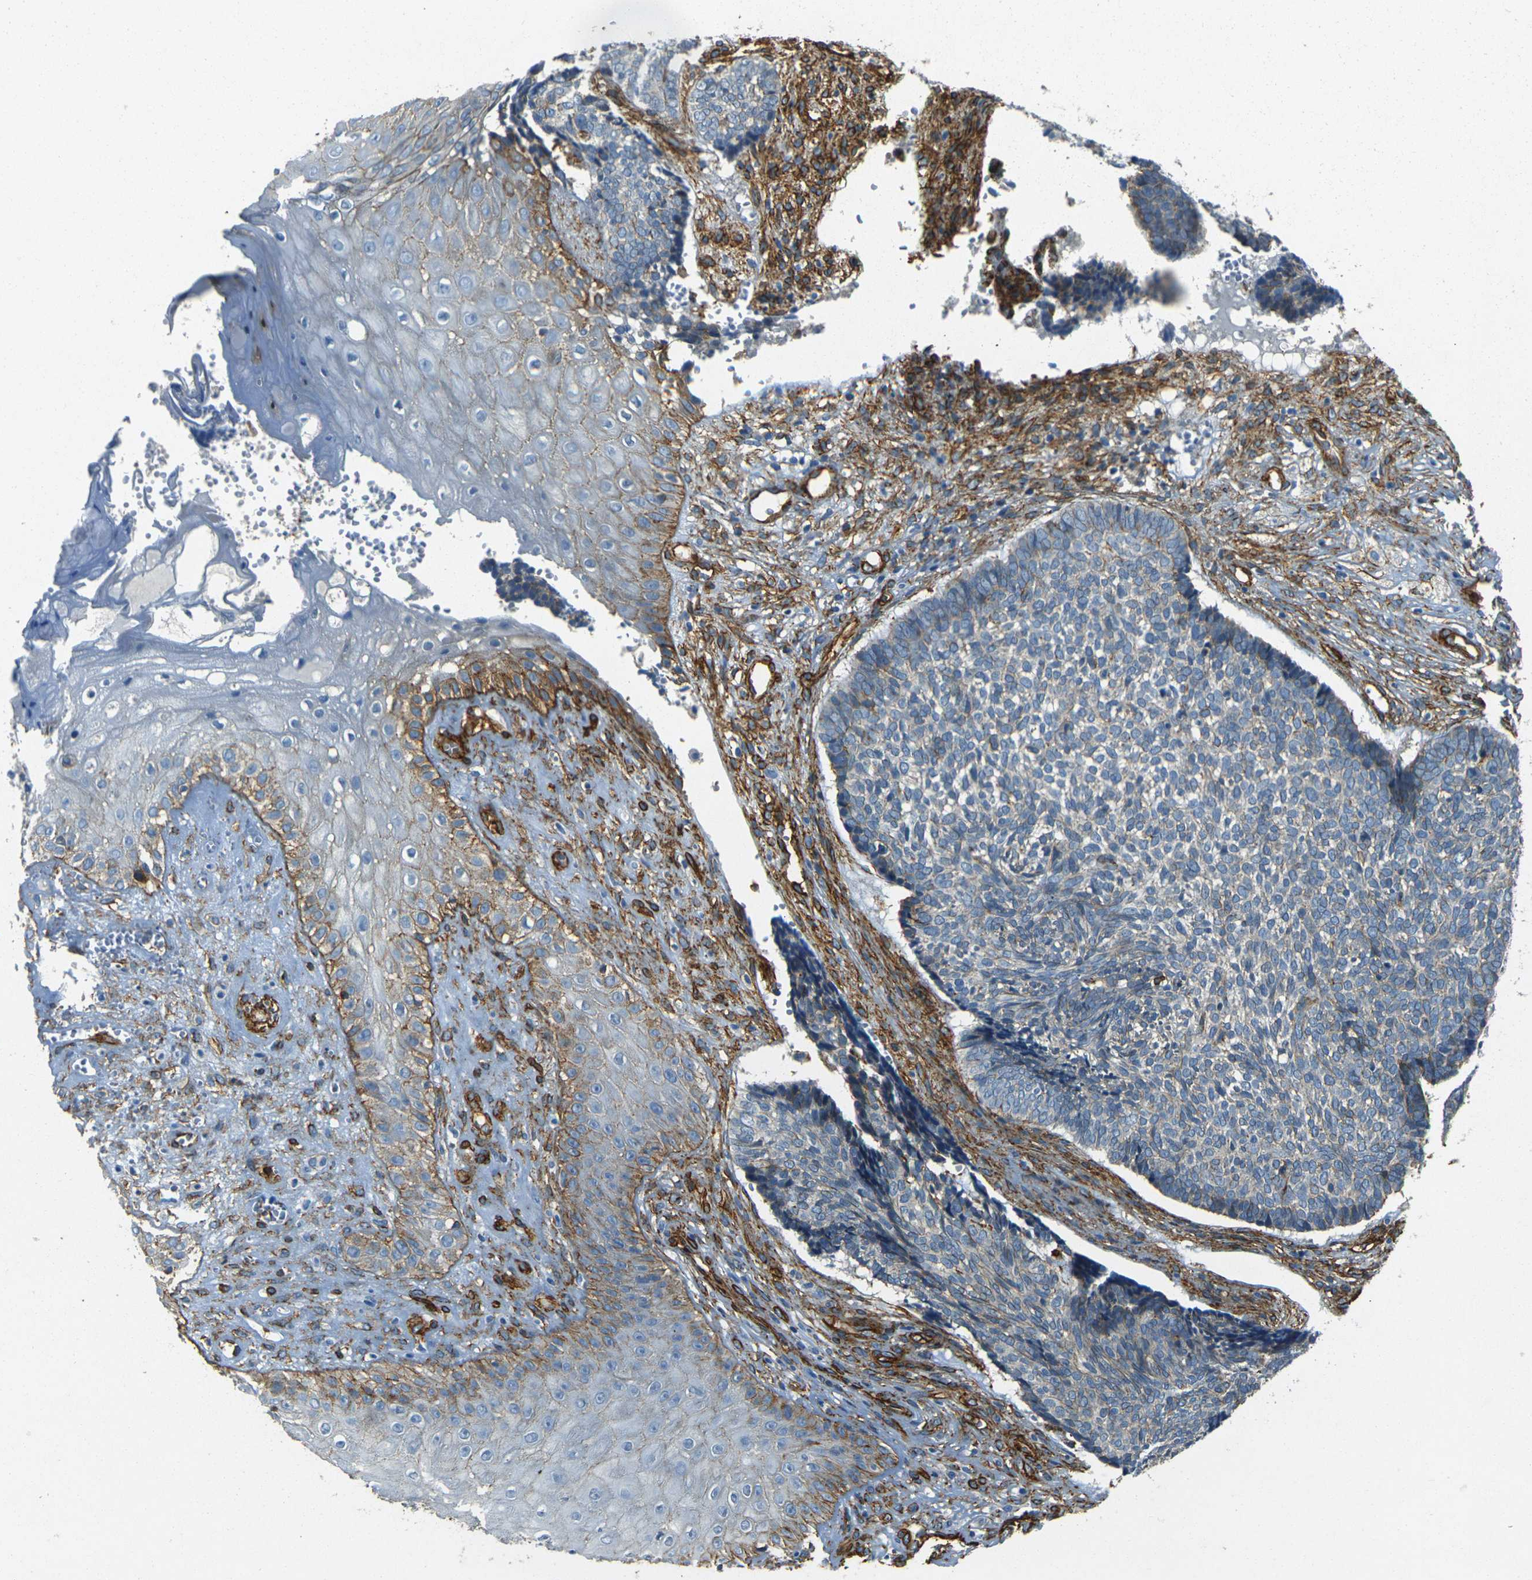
{"staining": {"intensity": "negative", "quantity": "none", "location": "none"}, "tissue": "skin cancer", "cell_type": "Tumor cells", "image_type": "cancer", "snomed": [{"axis": "morphology", "description": "Basal cell carcinoma"}, {"axis": "topography", "description": "Skin"}], "caption": "Tumor cells are negative for protein expression in human skin basal cell carcinoma.", "gene": "EPHA7", "patient": {"sex": "male", "age": 84}}